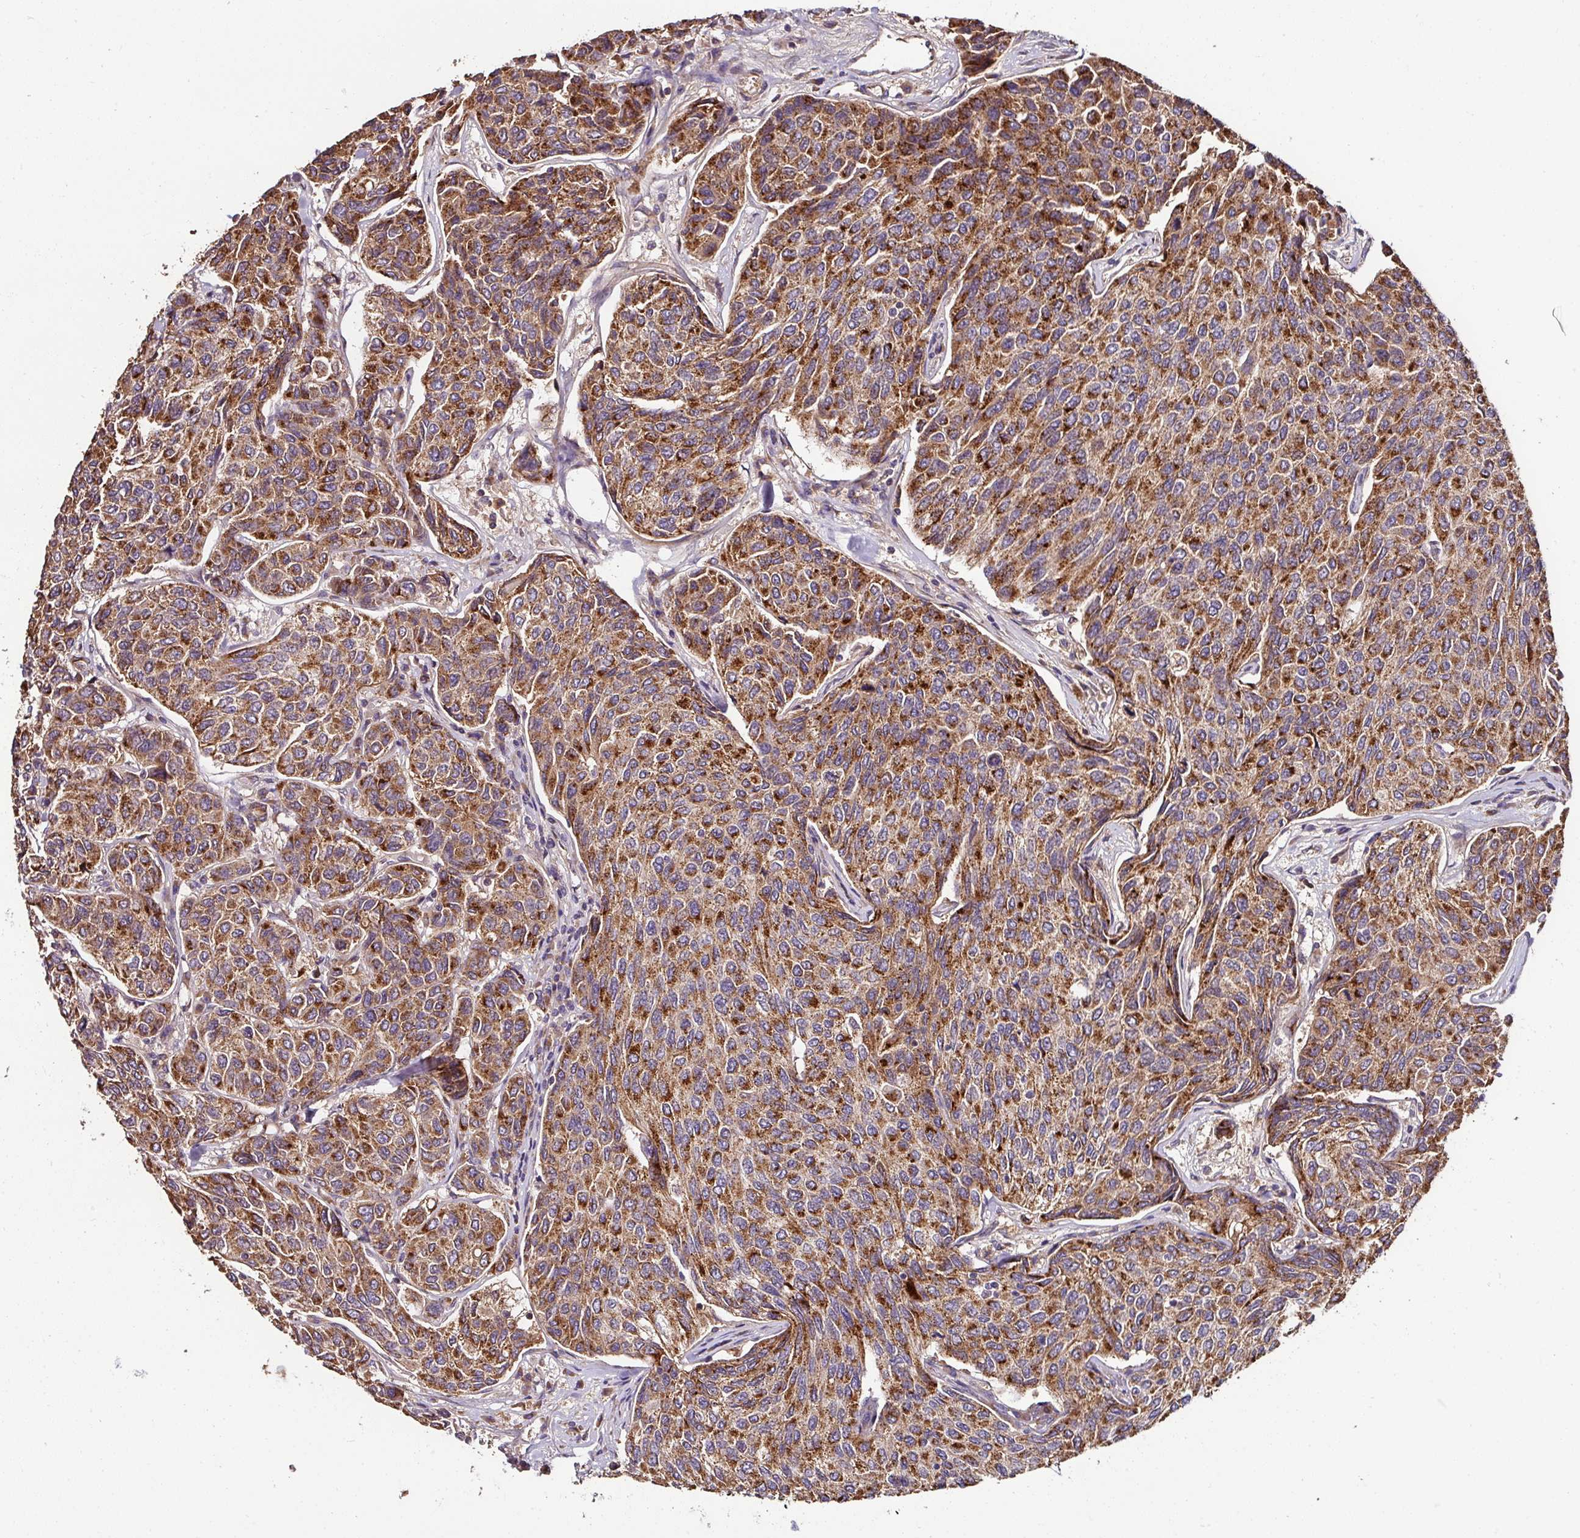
{"staining": {"intensity": "strong", "quantity": ">75%", "location": "cytoplasmic/membranous"}, "tissue": "breast cancer", "cell_type": "Tumor cells", "image_type": "cancer", "snomed": [{"axis": "morphology", "description": "Duct carcinoma"}, {"axis": "topography", "description": "Breast"}], "caption": "There is high levels of strong cytoplasmic/membranous staining in tumor cells of infiltrating ductal carcinoma (breast), as demonstrated by immunohistochemical staining (brown color).", "gene": "CPD", "patient": {"sex": "female", "age": 55}}